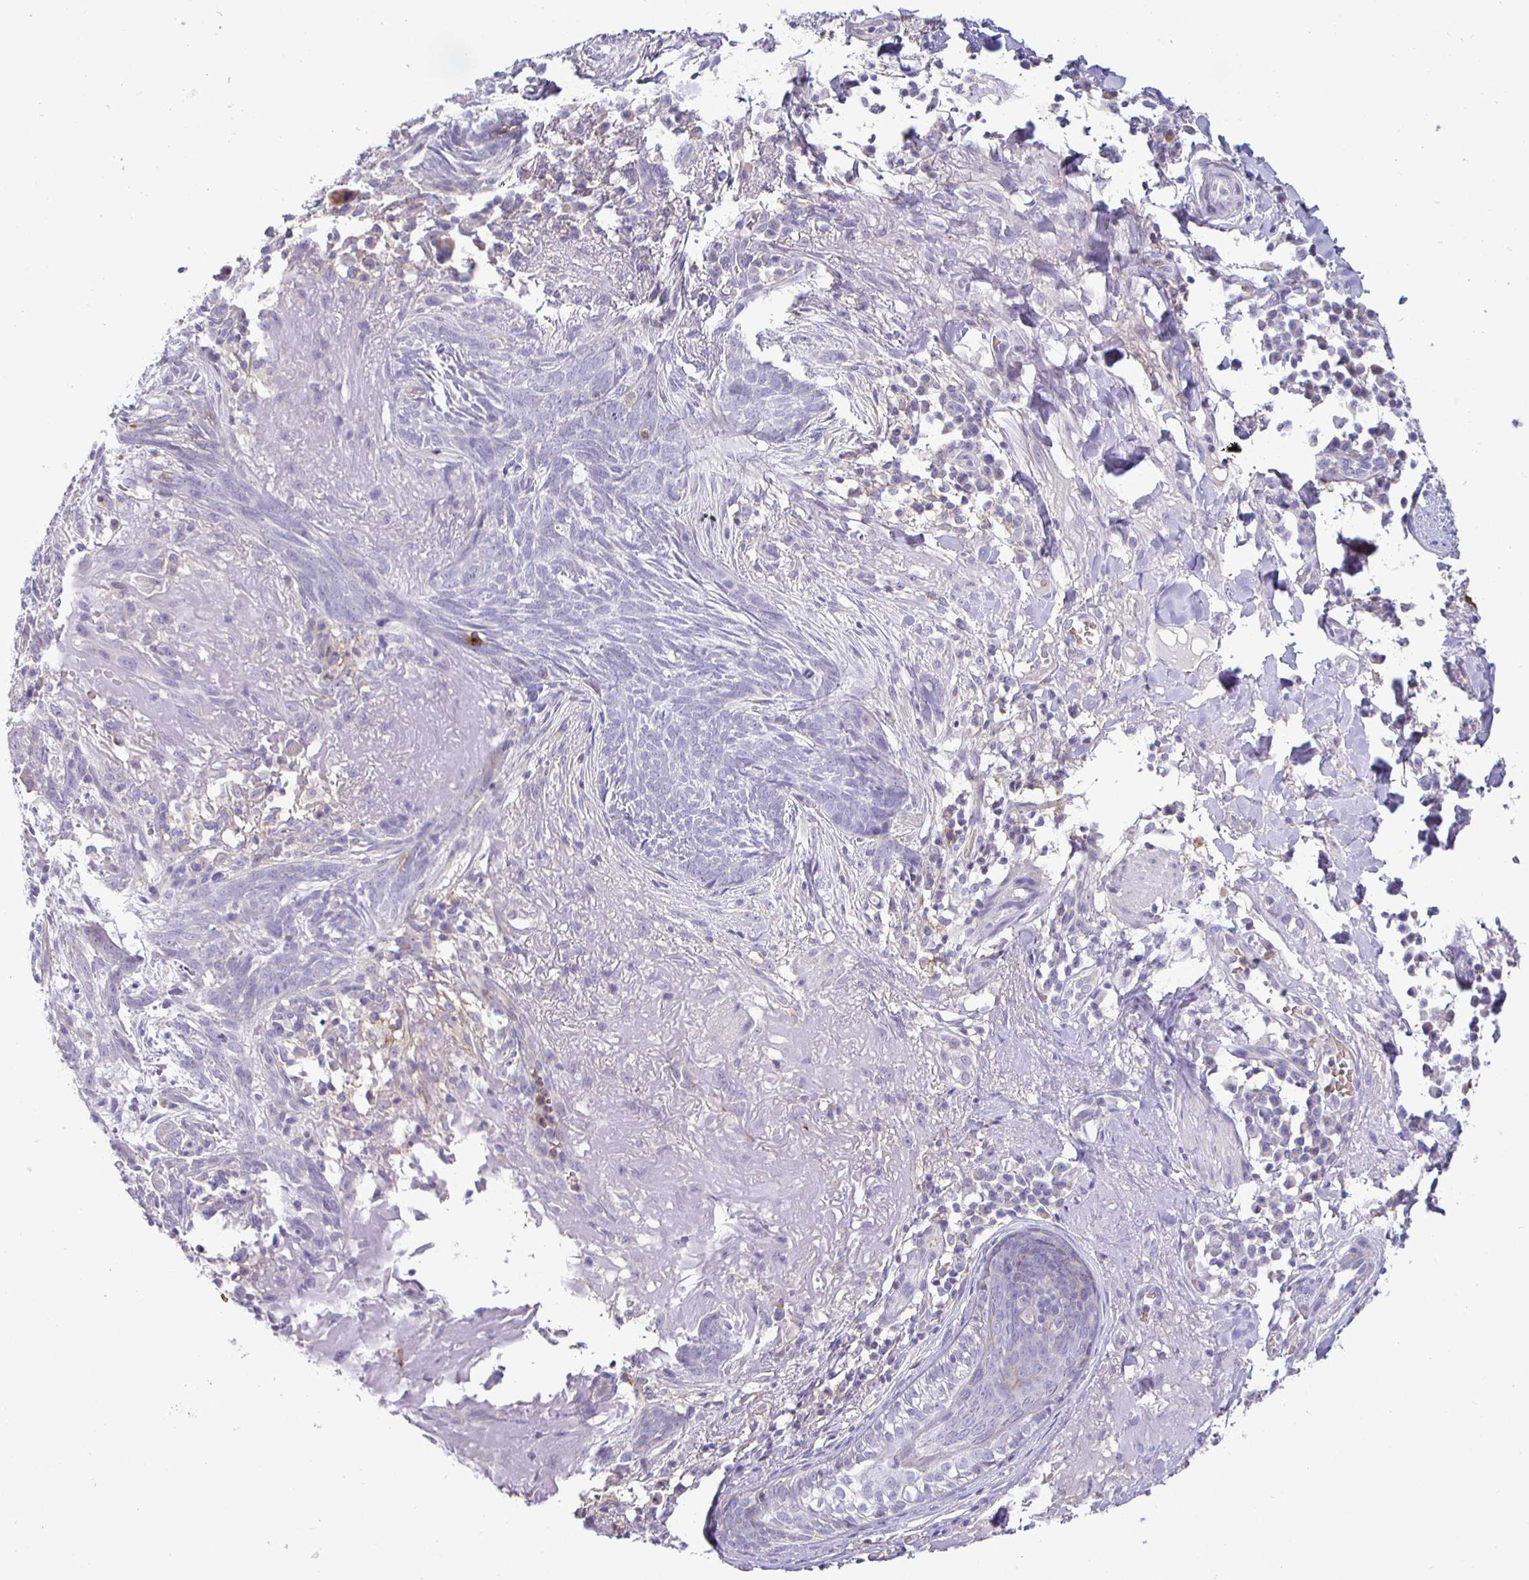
{"staining": {"intensity": "negative", "quantity": "none", "location": "none"}, "tissue": "skin cancer", "cell_type": "Tumor cells", "image_type": "cancer", "snomed": [{"axis": "morphology", "description": "Basal cell carcinoma"}, {"axis": "topography", "description": "Skin"}], "caption": "The immunohistochemistry (IHC) histopathology image has no significant staining in tumor cells of skin cancer (basal cell carcinoma) tissue. (IHC, brightfield microscopy, high magnification).", "gene": "SIRPA", "patient": {"sex": "female", "age": 93}}